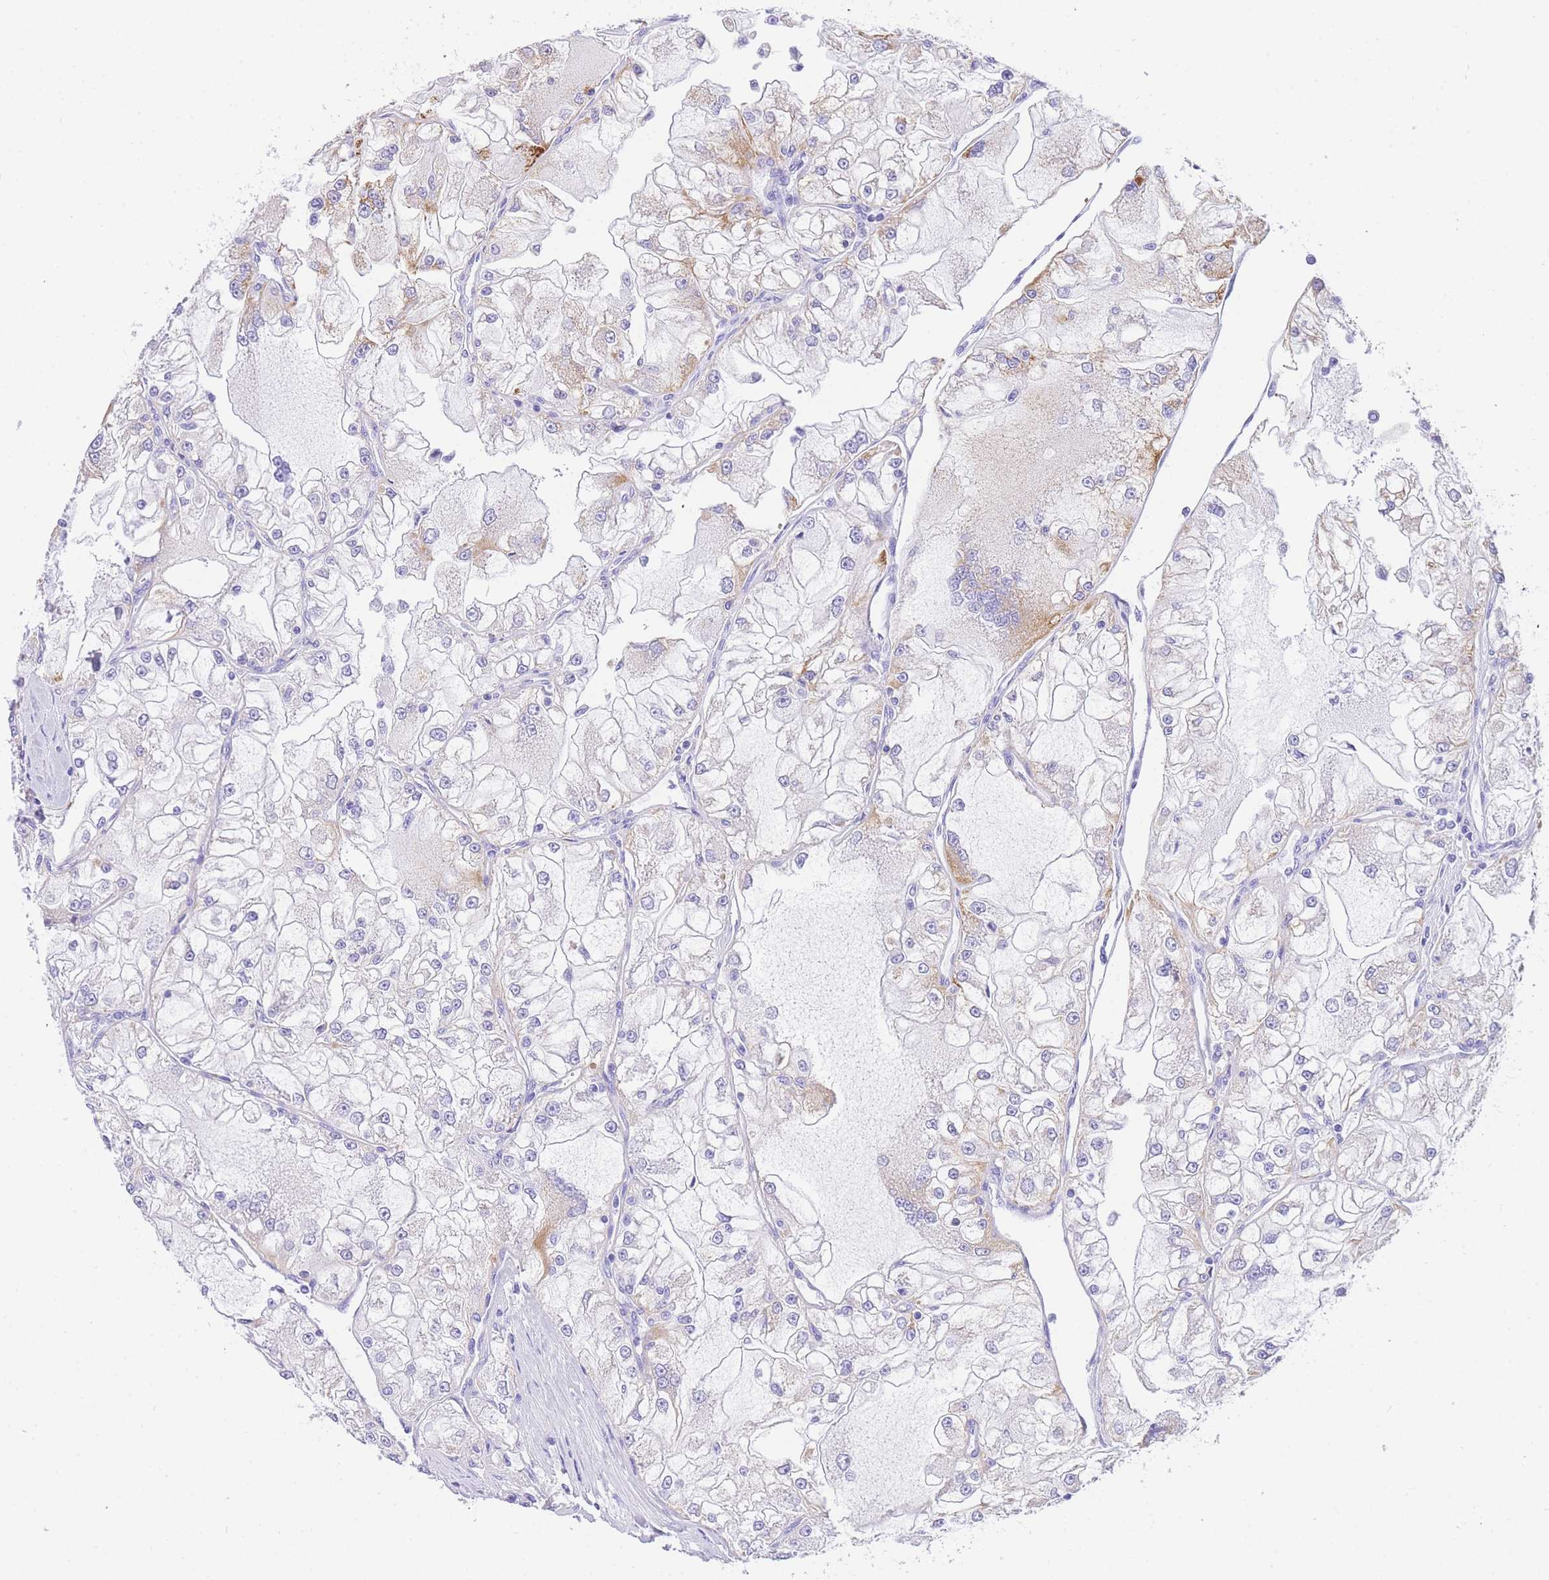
{"staining": {"intensity": "moderate", "quantity": "<25%", "location": "cytoplasmic/membranous"}, "tissue": "renal cancer", "cell_type": "Tumor cells", "image_type": "cancer", "snomed": [{"axis": "morphology", "description": "Adenocarcinoma, NOS"}, {"axis": "topography", "description": "Kidney"}], "caption": "IHC (DAB (3,3'-diaminobenzidine)) staining of renal cancer demonstrates moderate cytoplasmic/membranous protein expression in about <25% of tumor cells. The staining is performed using DAB (3,3'-diaminobenzidine) brown chromogen to label protein expression. The nuclei are counter-stained blue using hematoxylin.", "gene": "NKD2", "patient": {"sex": "female", "age": 72}}